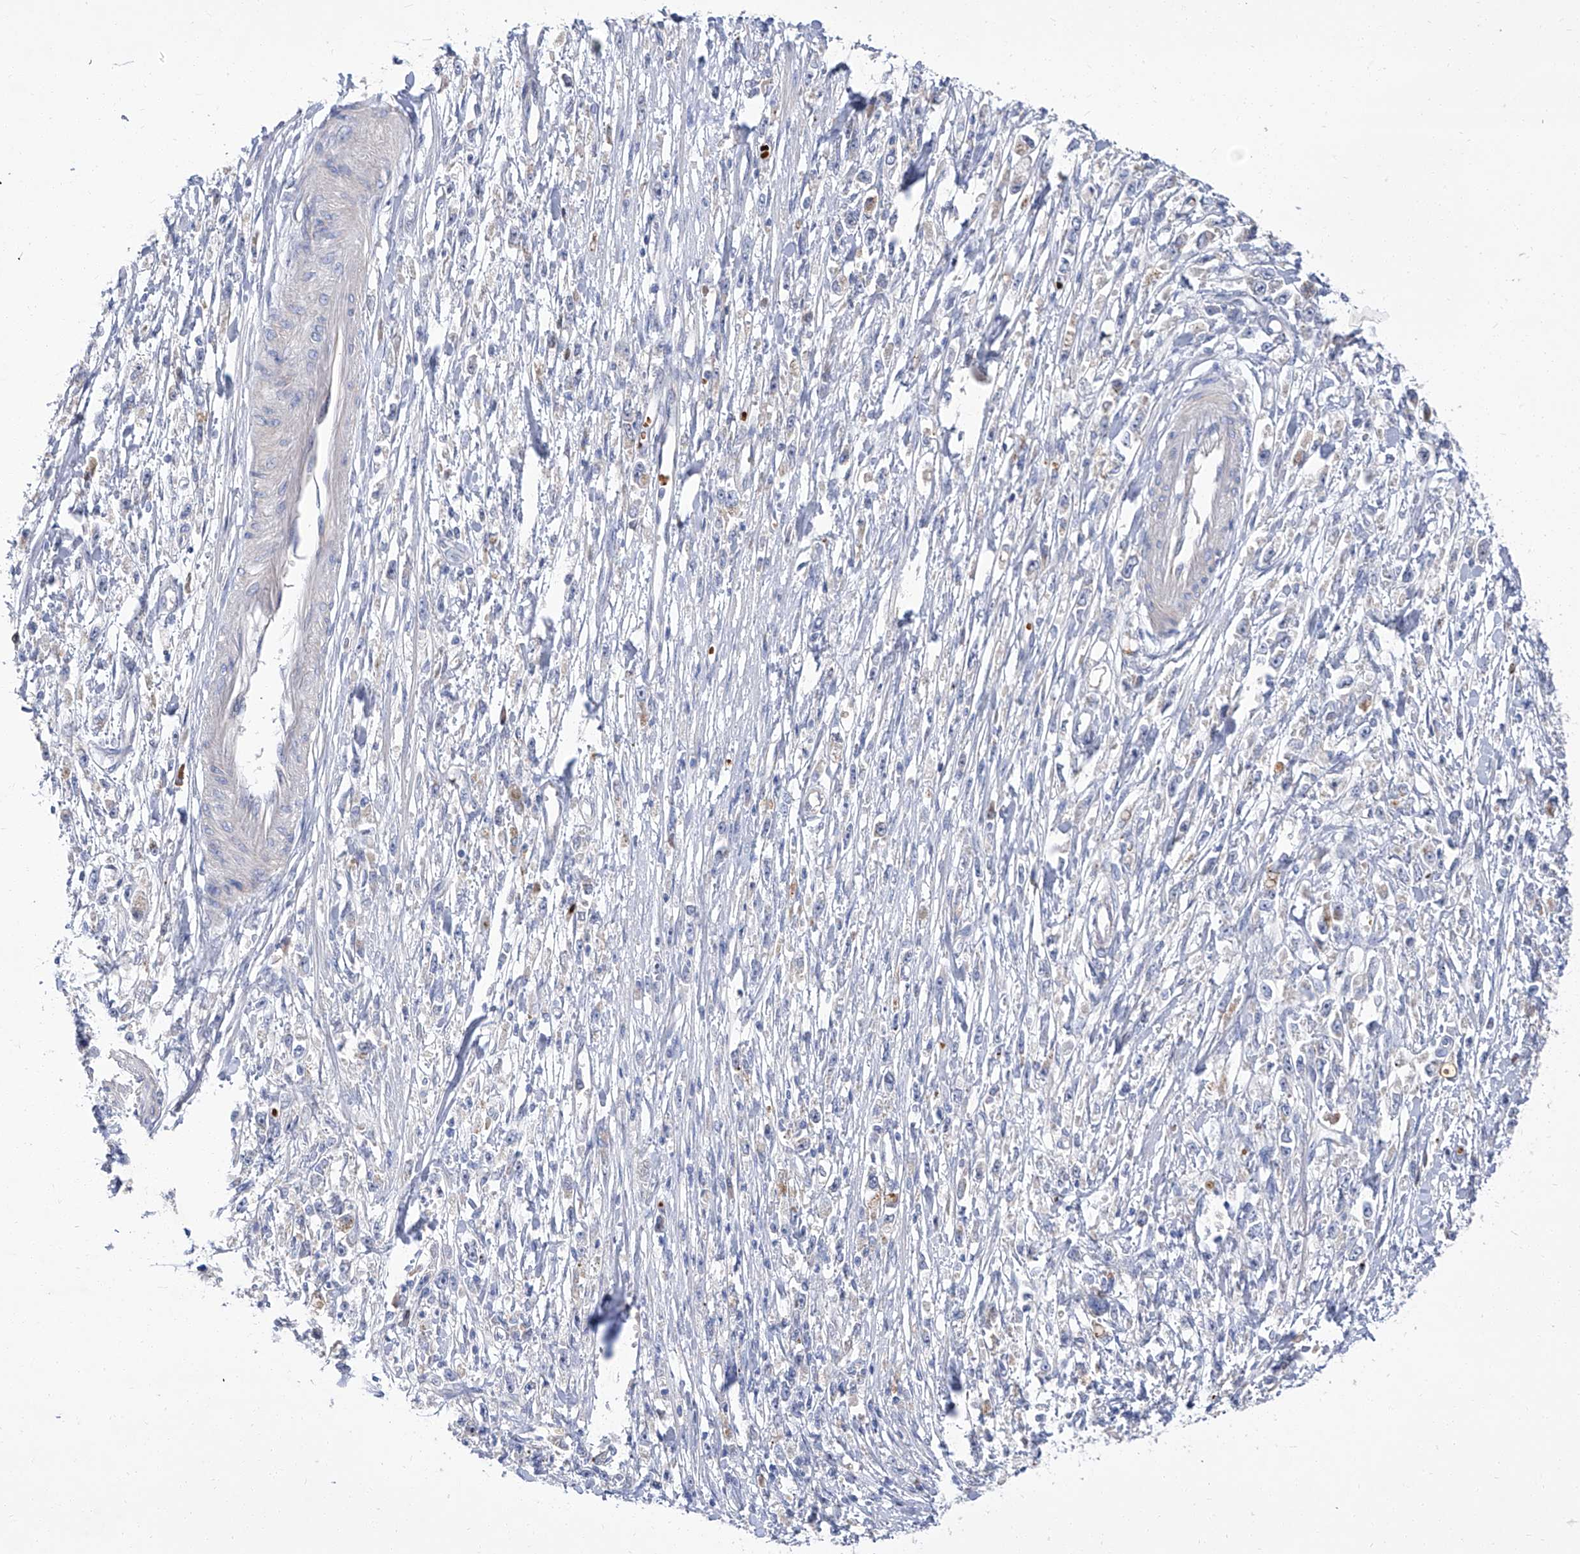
{"staining": {"intensity": "negative", "quantity": "none", "location": "none"}, "tissue": "stomach cancer", "cell_type": "Tumor cells", "image_type": "cancer", "snomed": [{"axis": "morphology", "description": "Adenocarcinoma, NOS"}, {"axis": "topography", "description": "Stomach"}], "caption": "Immunohistochemistry (IHC) of stomach cancer (adenocarcinoma) displays no positivity in tumor cells.", "gene": "PARD3", "patient": {"sex": "female", "age": 59}}